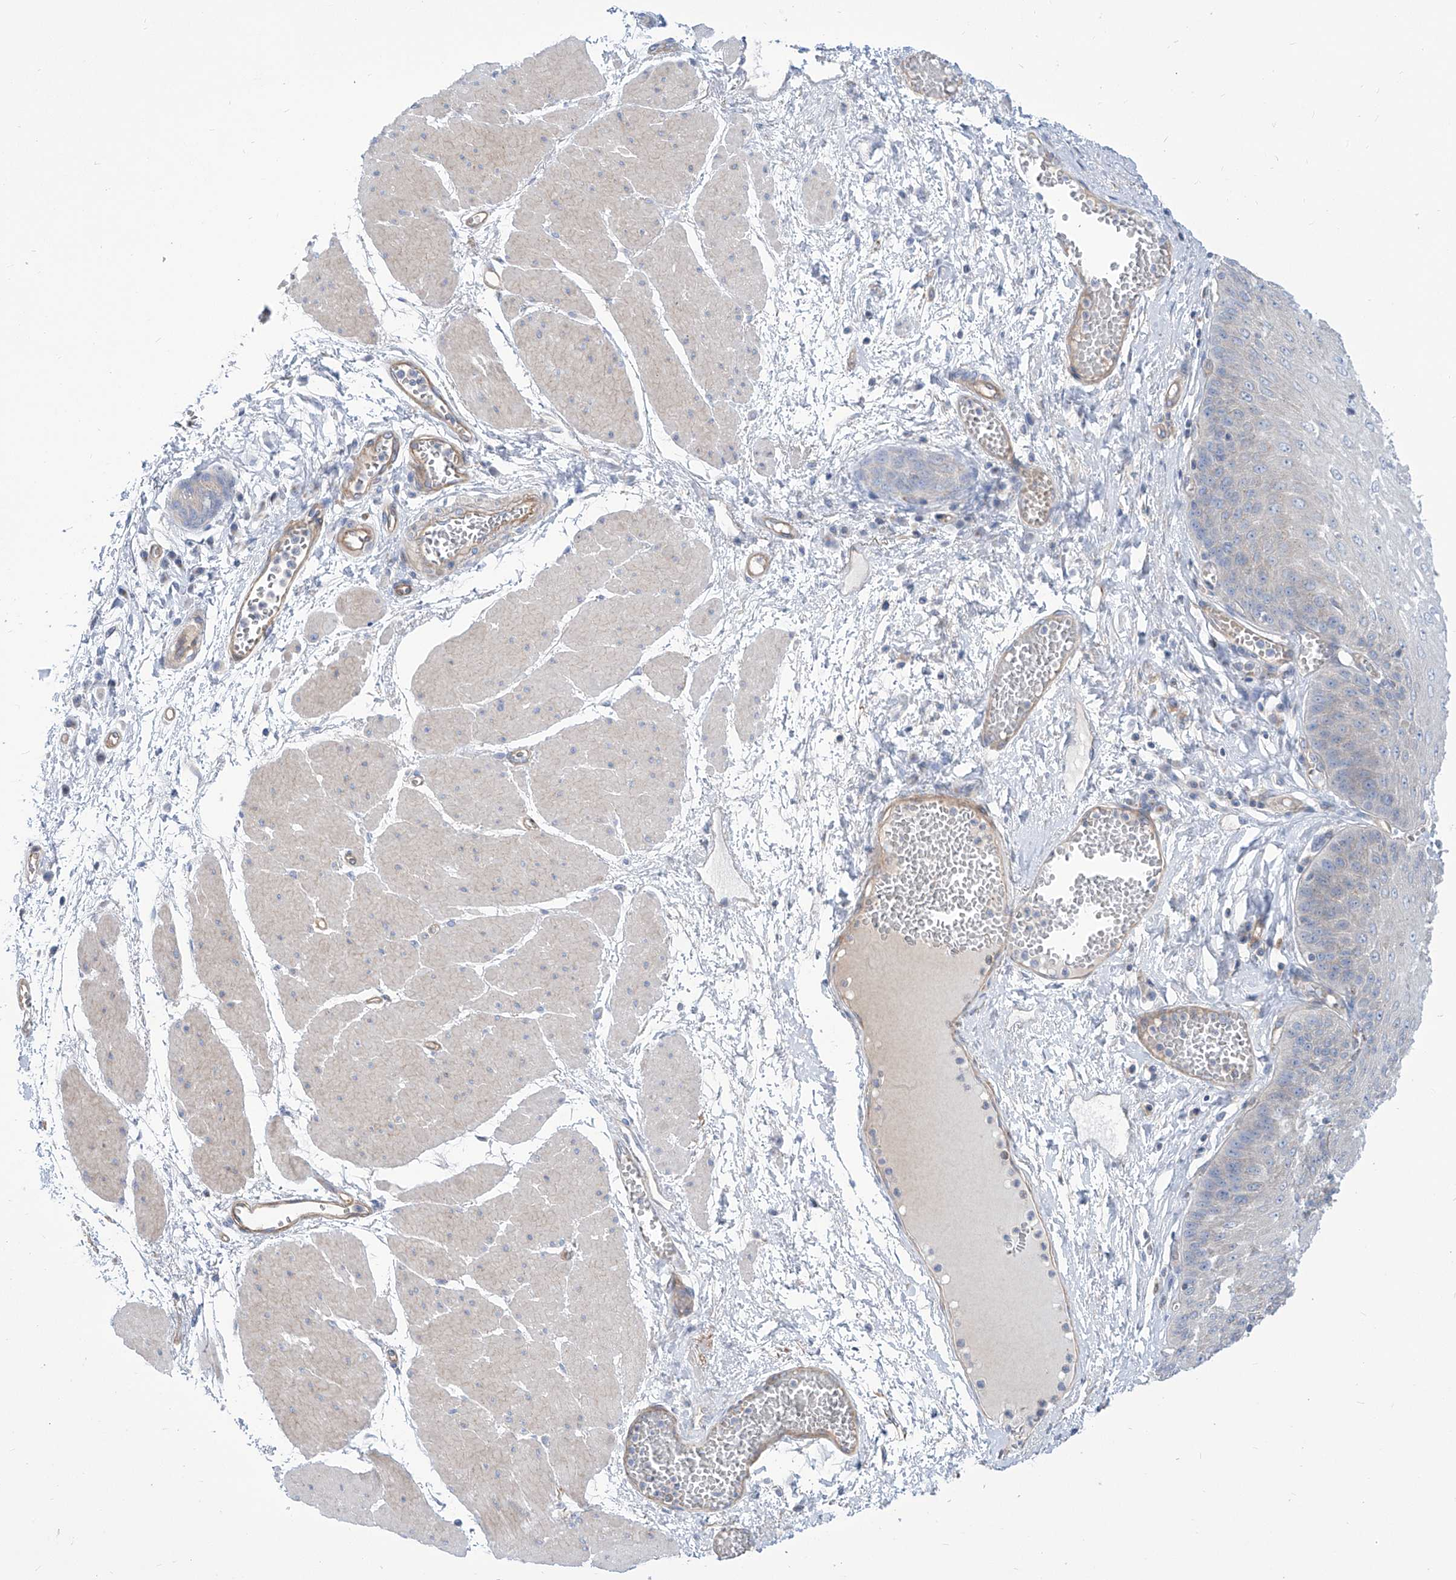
{"staining": {"intensity": "weak", "quantity": "<25%", "location": "cytoplasmic/membranous"}, "tissue": "esophagus", "cell_type": "Squamous epithelial cells", "image_type": "normal", "snomed": [{"axis": "morphology", "description": "Normal tissue, NOS"}, {"axis": "topography", "description": "Esophagus"}], "caption": "The micrograph shows no significant staining in squamous epithelial cells of esophagus.", "gene": "TMEM209", "patient": {"sex": "male", "age": 60}}